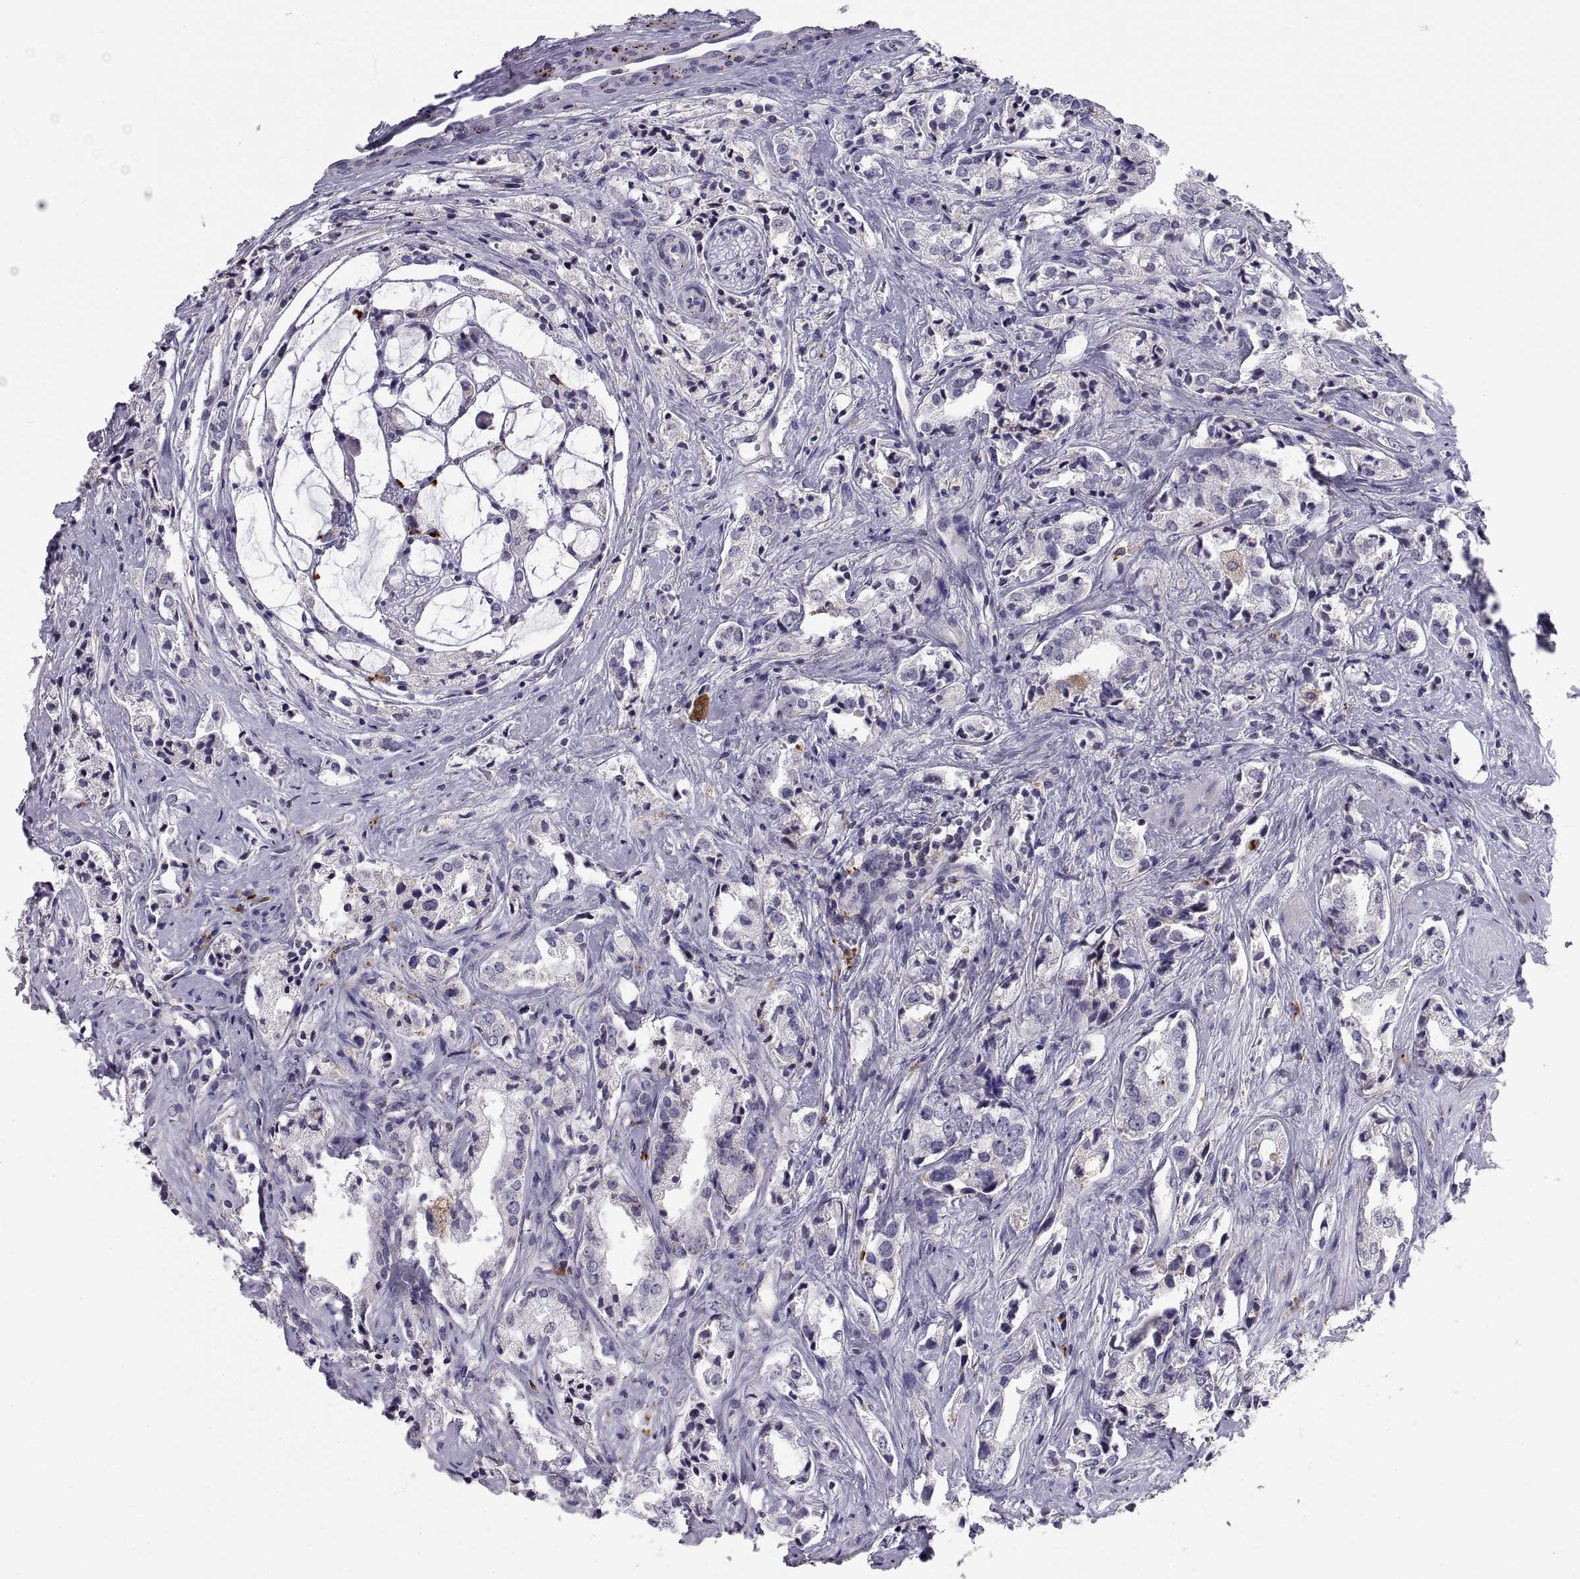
{"staining": {"intensity": "negative", "quantity": "none", "location": "none"}, "tissue": "prostate cancer", "cell_type": "Tumor cells", "image_type": "cancer", "snomed": [{"axis": "morphology", "description": "Adenocarcinoma, NOS"}, {"axis": "topography", "description": "Prostate"}], "caption": "Tumor cells are negative for protein expression in human prostate cancer.", "gene": "RGS19", "patient": {"sex": "male", "age": 66}}